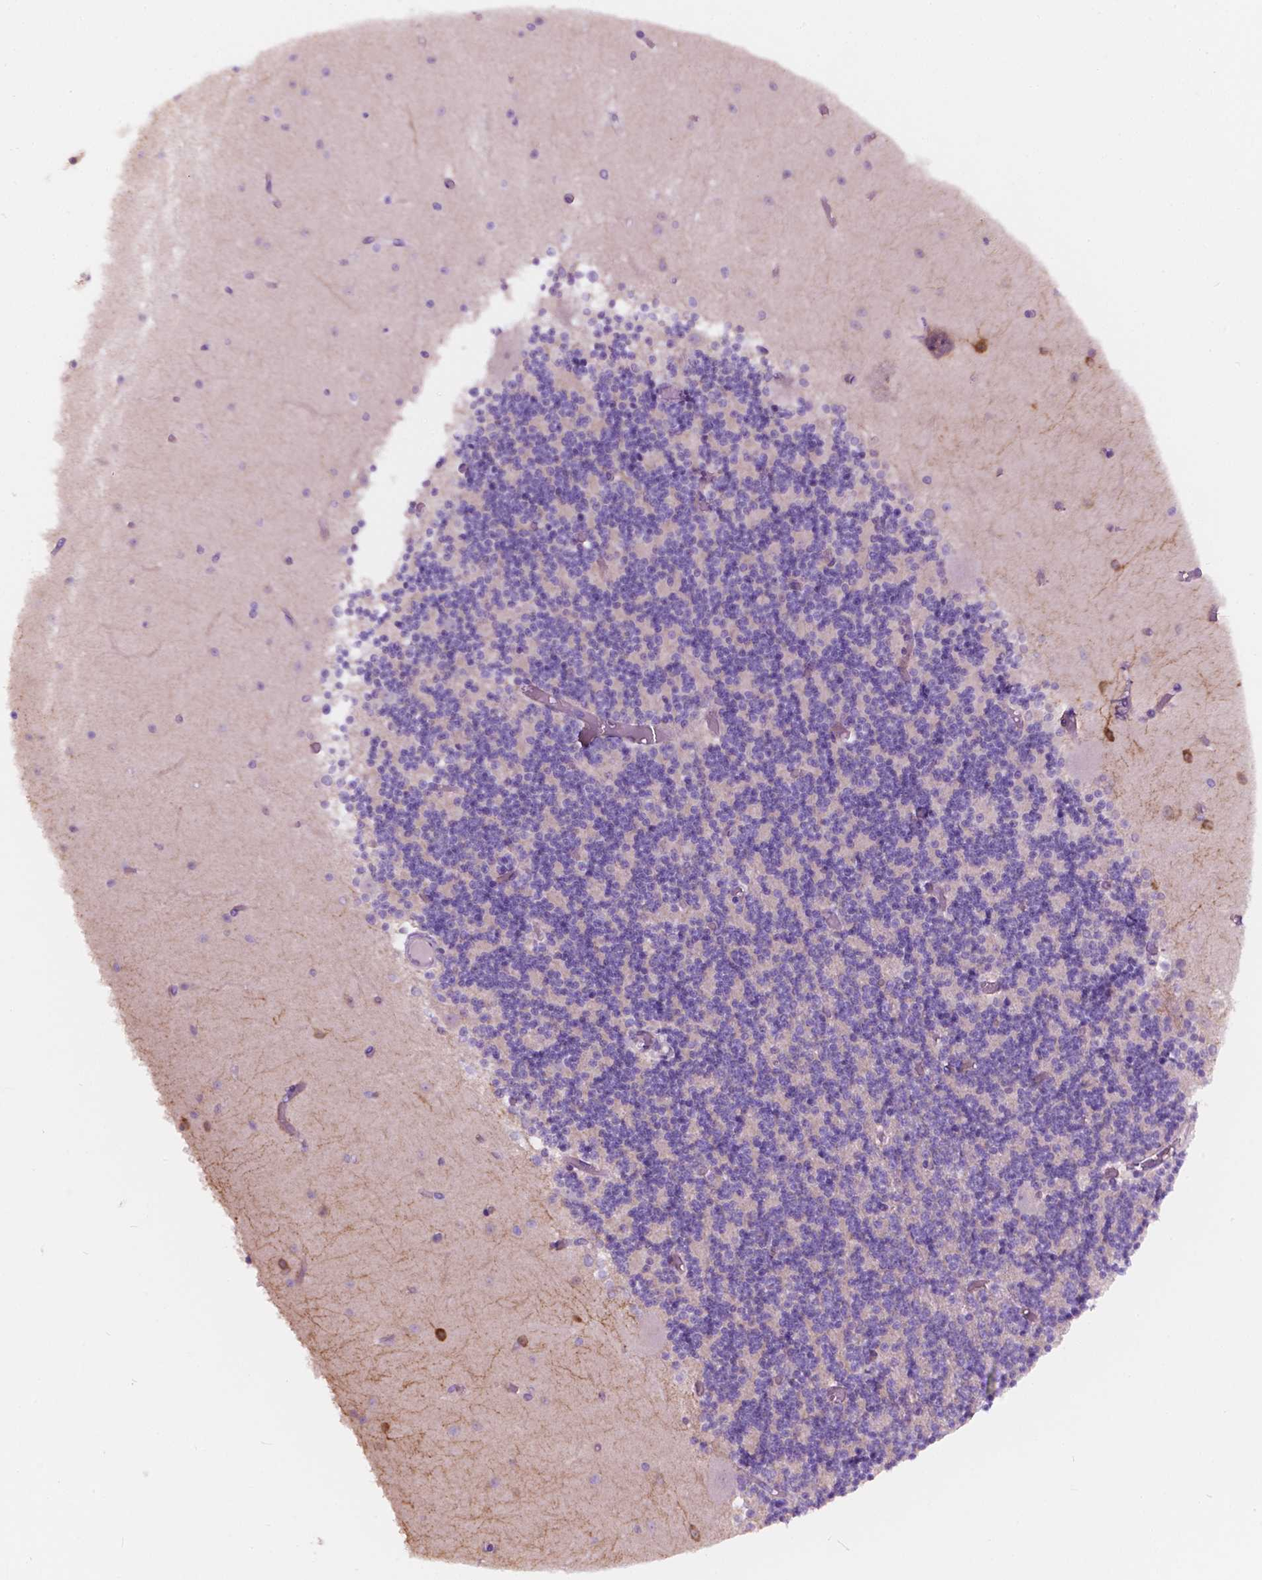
{"staining": {"intensity": "negative", "quantity": "none", "location": "none"}, "tissue": "cerebellum", "cell_type": "Cells in granular layer", "image_type": "normal", "snomed": [{"axis": "morphology", "description": "Normal tissue, NOS"}, {"axis": "topography", "description": "Cerebellum"}], "caption": "Photomicrograph shows no protein staining in cells in granular layer of unremarkable cerebellum.", "gene": "NOS1AP", "patient": {"sex": "female", "age": 28}}